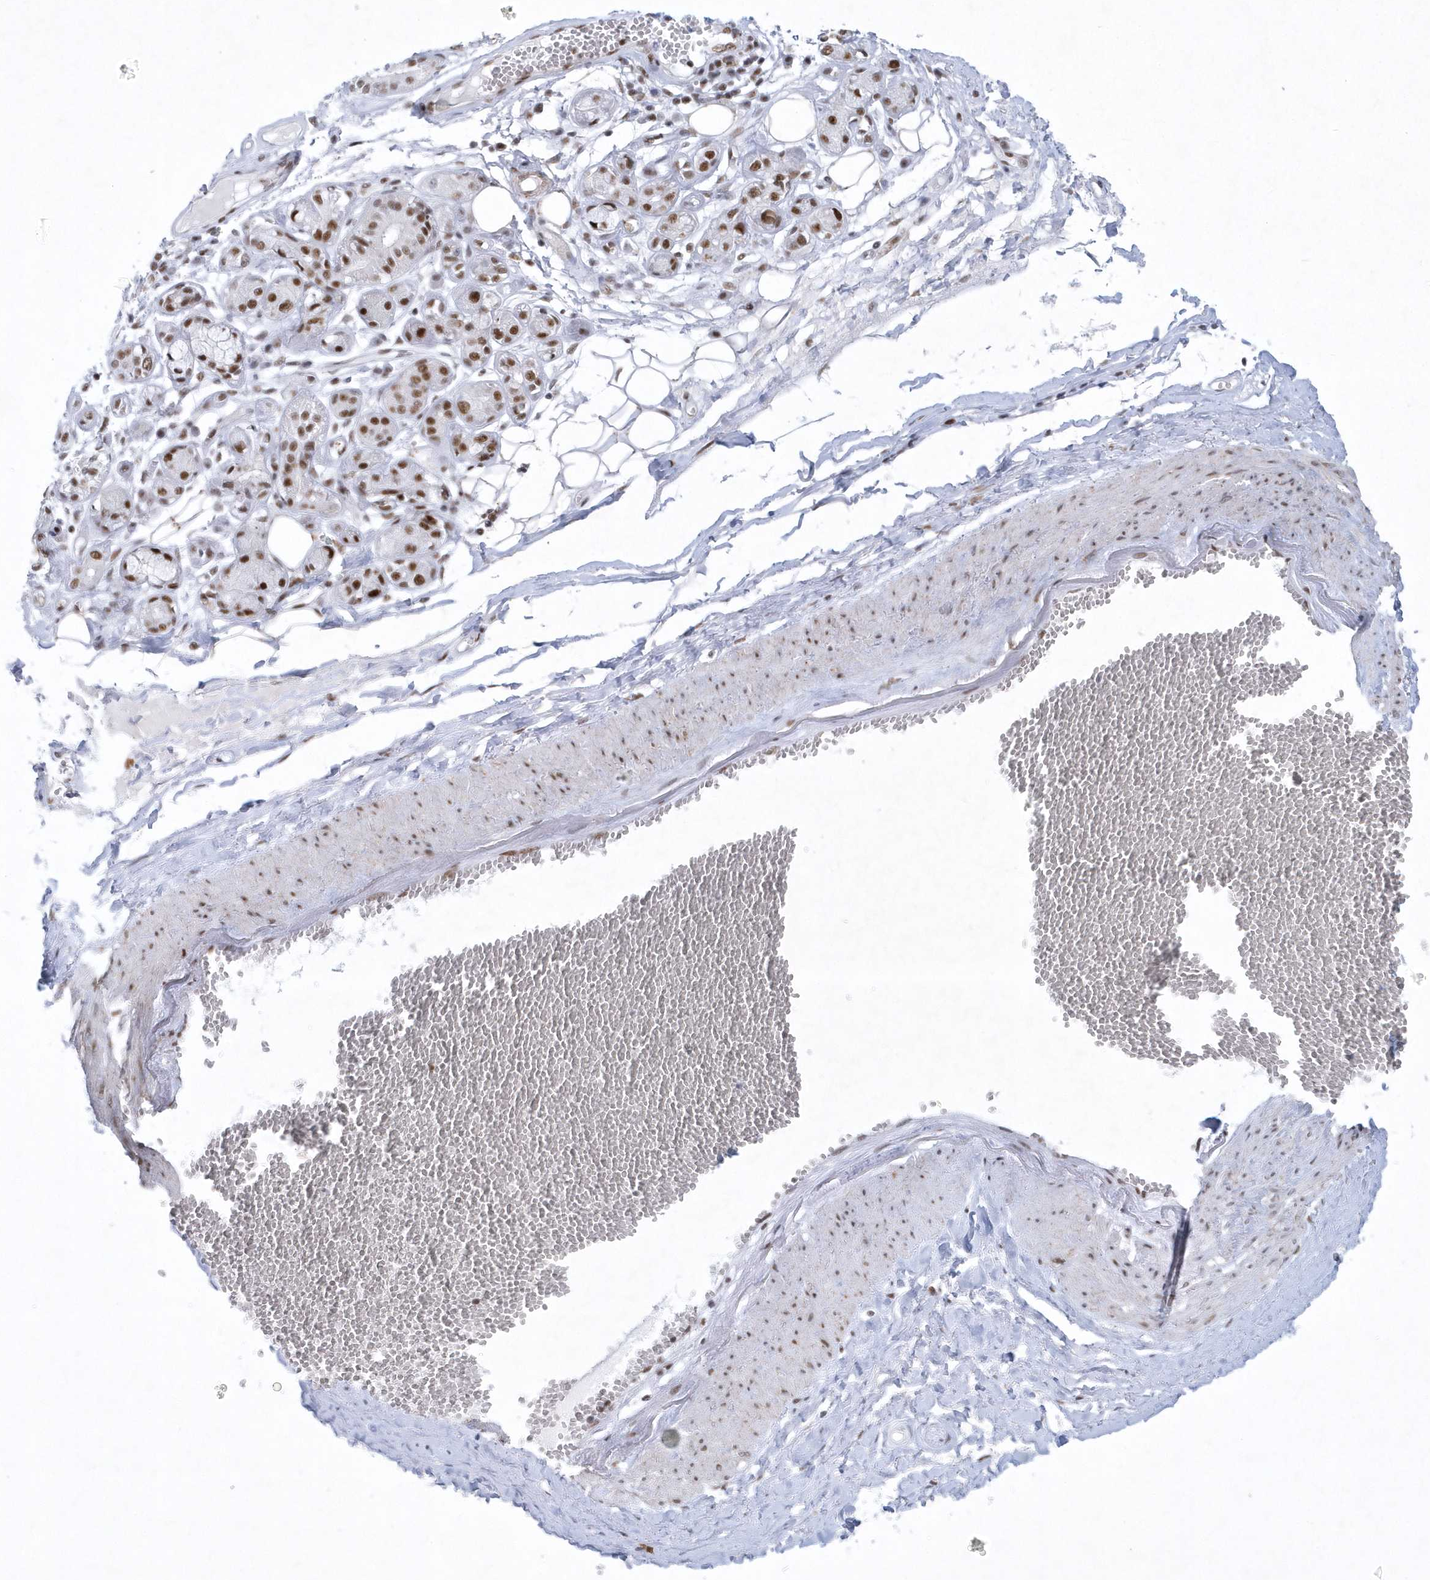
{"staining": {"intensity": "moderate", "quantity": ">75%", "location": "nuclear"}, "tissue": "adipose tissue", "cell_type": "Adipocytes", "image_type": "normal", "snomed": [{"axis": "morphology", "description": "Normal tissue, NOS"}, {"axis": "morphology", "description": "Inflammation, NOS"}, {"axis": "topography", "description": "Salivary gland"}, {"axis": "topography", "description": "Peripheral nerve tissue"}], "caption": "A brown stain labels moderate nuclear expression of a protein in adipocytes of unremarkable human adipose tissue. (DAB IHC, brown staining for protein, blue staining for nuclei).", "gene": "DCLRE1A", "patient": {"sex": "female", "age": 75}}